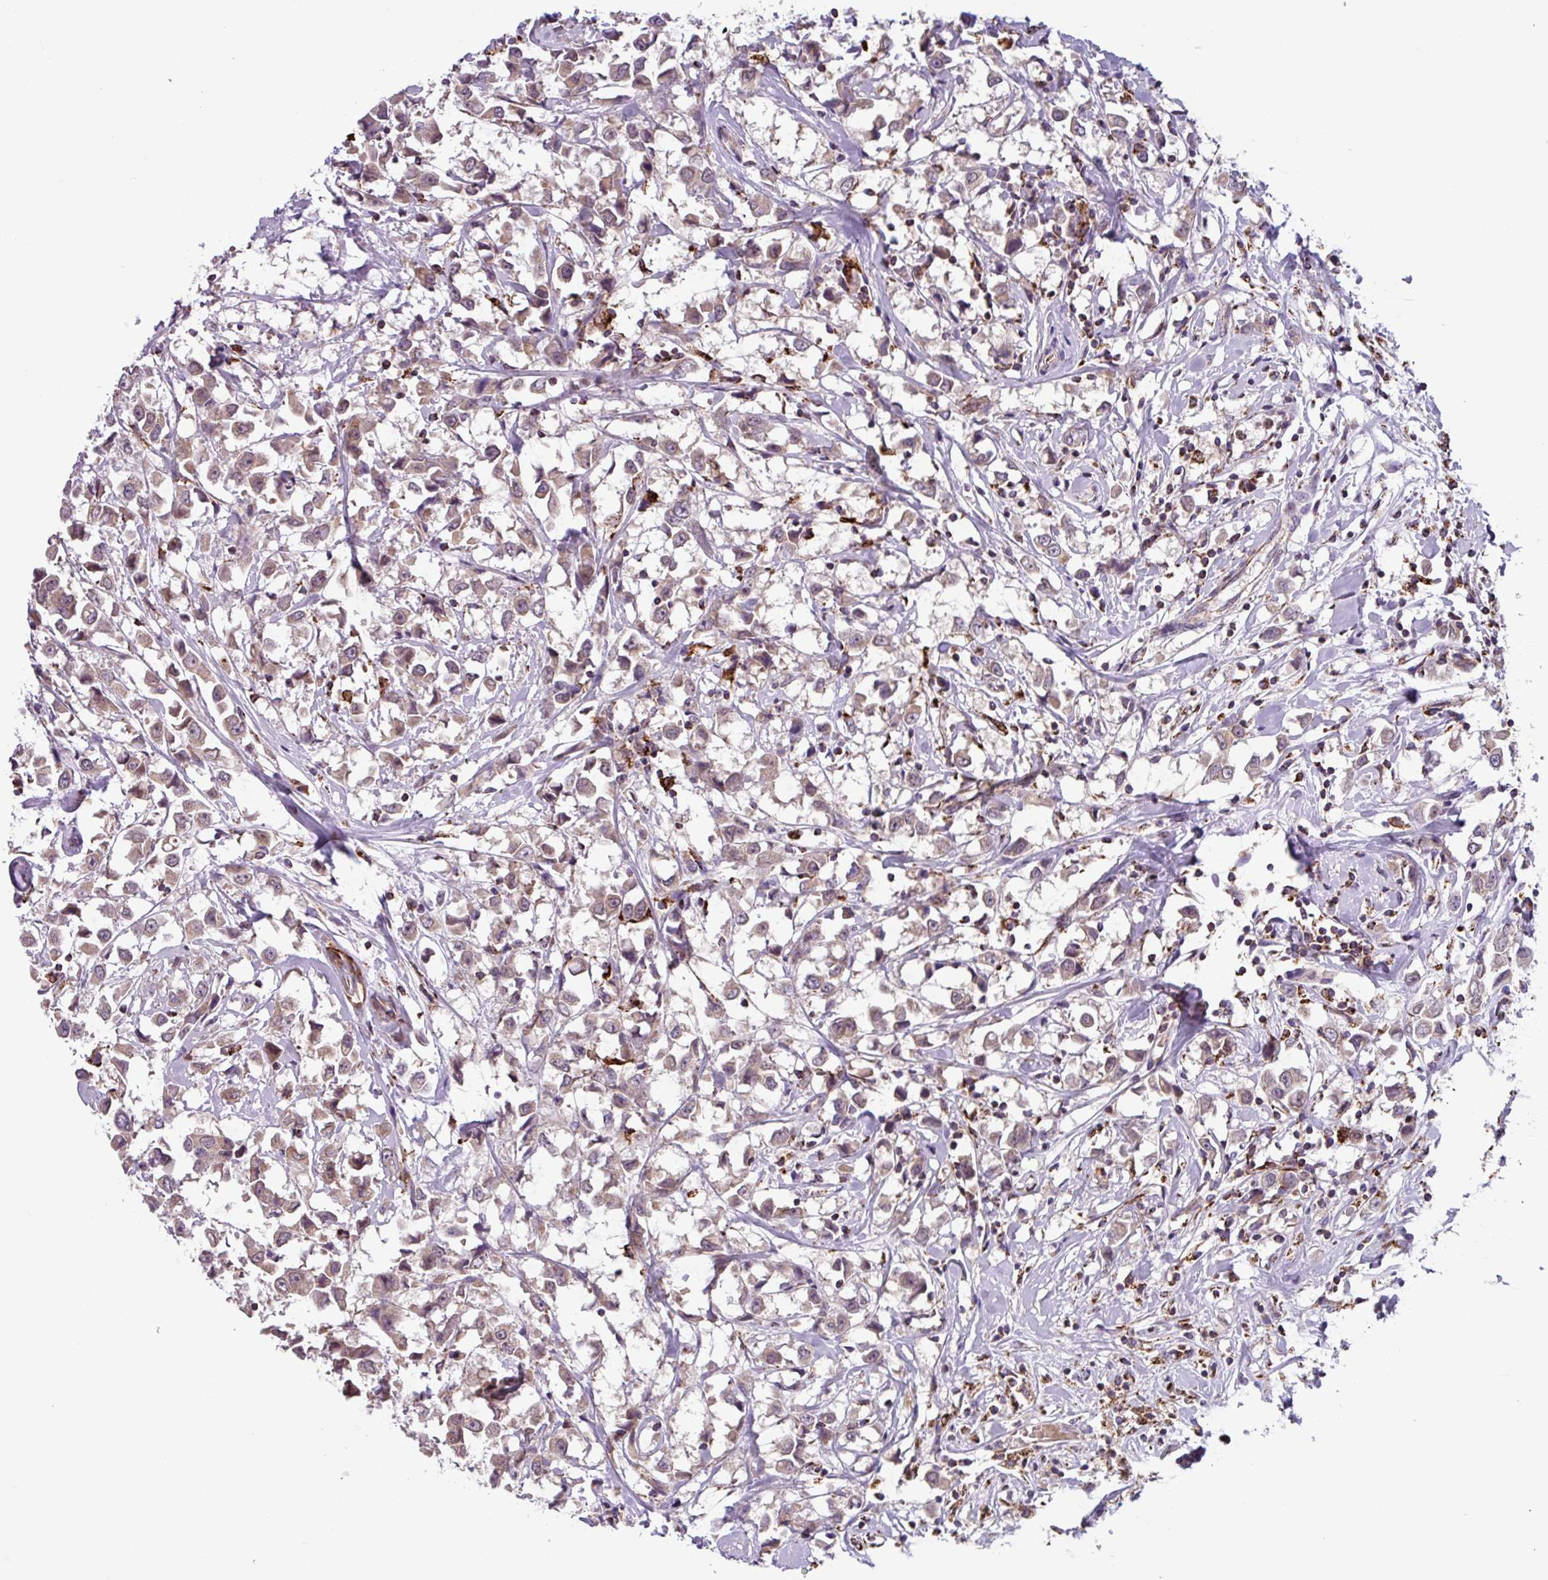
{"staining": {"intensity": "weak", "quantity": "25%-75%", "location": "cytoplasmic/membranous"}, "tissue": "breast cancer", "cell_type": "Tumor cells", "image_type": "cancer", "snomed": [{"axis": "morphology", "description": "Duct carcinoma"}, {"axis": "topography", "description": "Breast"}], "caption": "A low amount of weak cytoplasmic/membranous staining is identified in about 25%-75% of tumor cells in breast cancer tissue.", "gene": "AKIRIN1", "patient": {"sex": "female", "age": 61}}